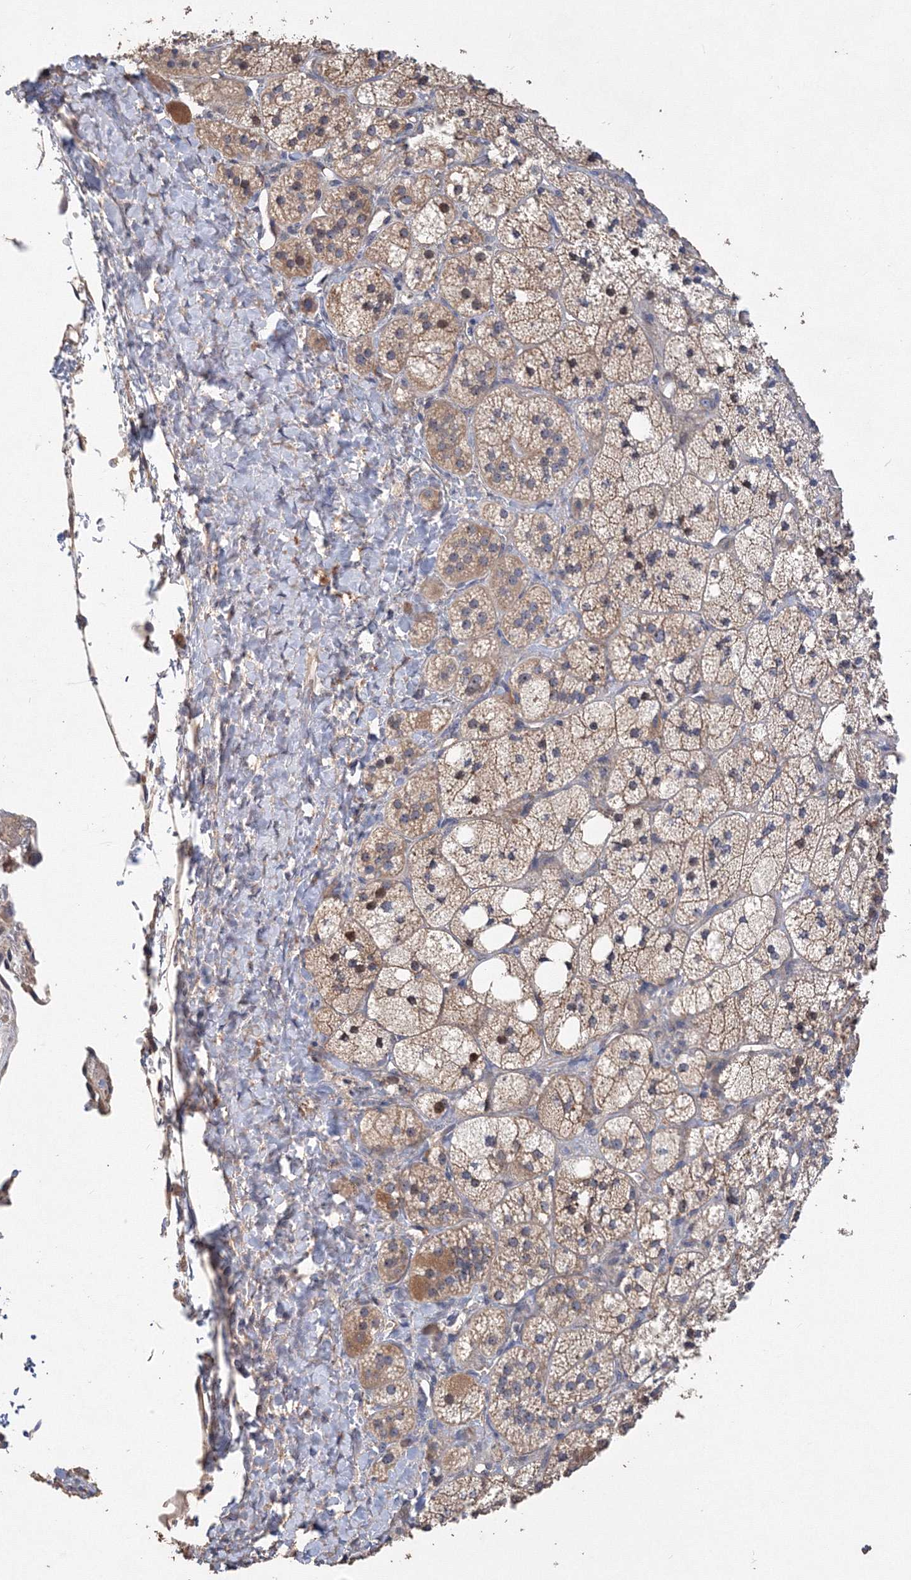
{"staining": {"intensity": "moderate", "quantity": ">75%", "location": "cytoplasmic/membranous"}, "tissue": "adrenal gland", "cell_type": "Glandular cells", "image_type": "normal", "snomed": [{"axis": "morphology", "description": "Normal tissue, NOS"}, {"axis": "topography", "description": "Adrenal gland"}], "caption": "Adrenal gland stained with IHC exhibits moderate cytoplasmic/membranous staining in approximately >75% of glandular cells.", "gene": "GRINA", "patient": {"sex": "male", "age": 61}}